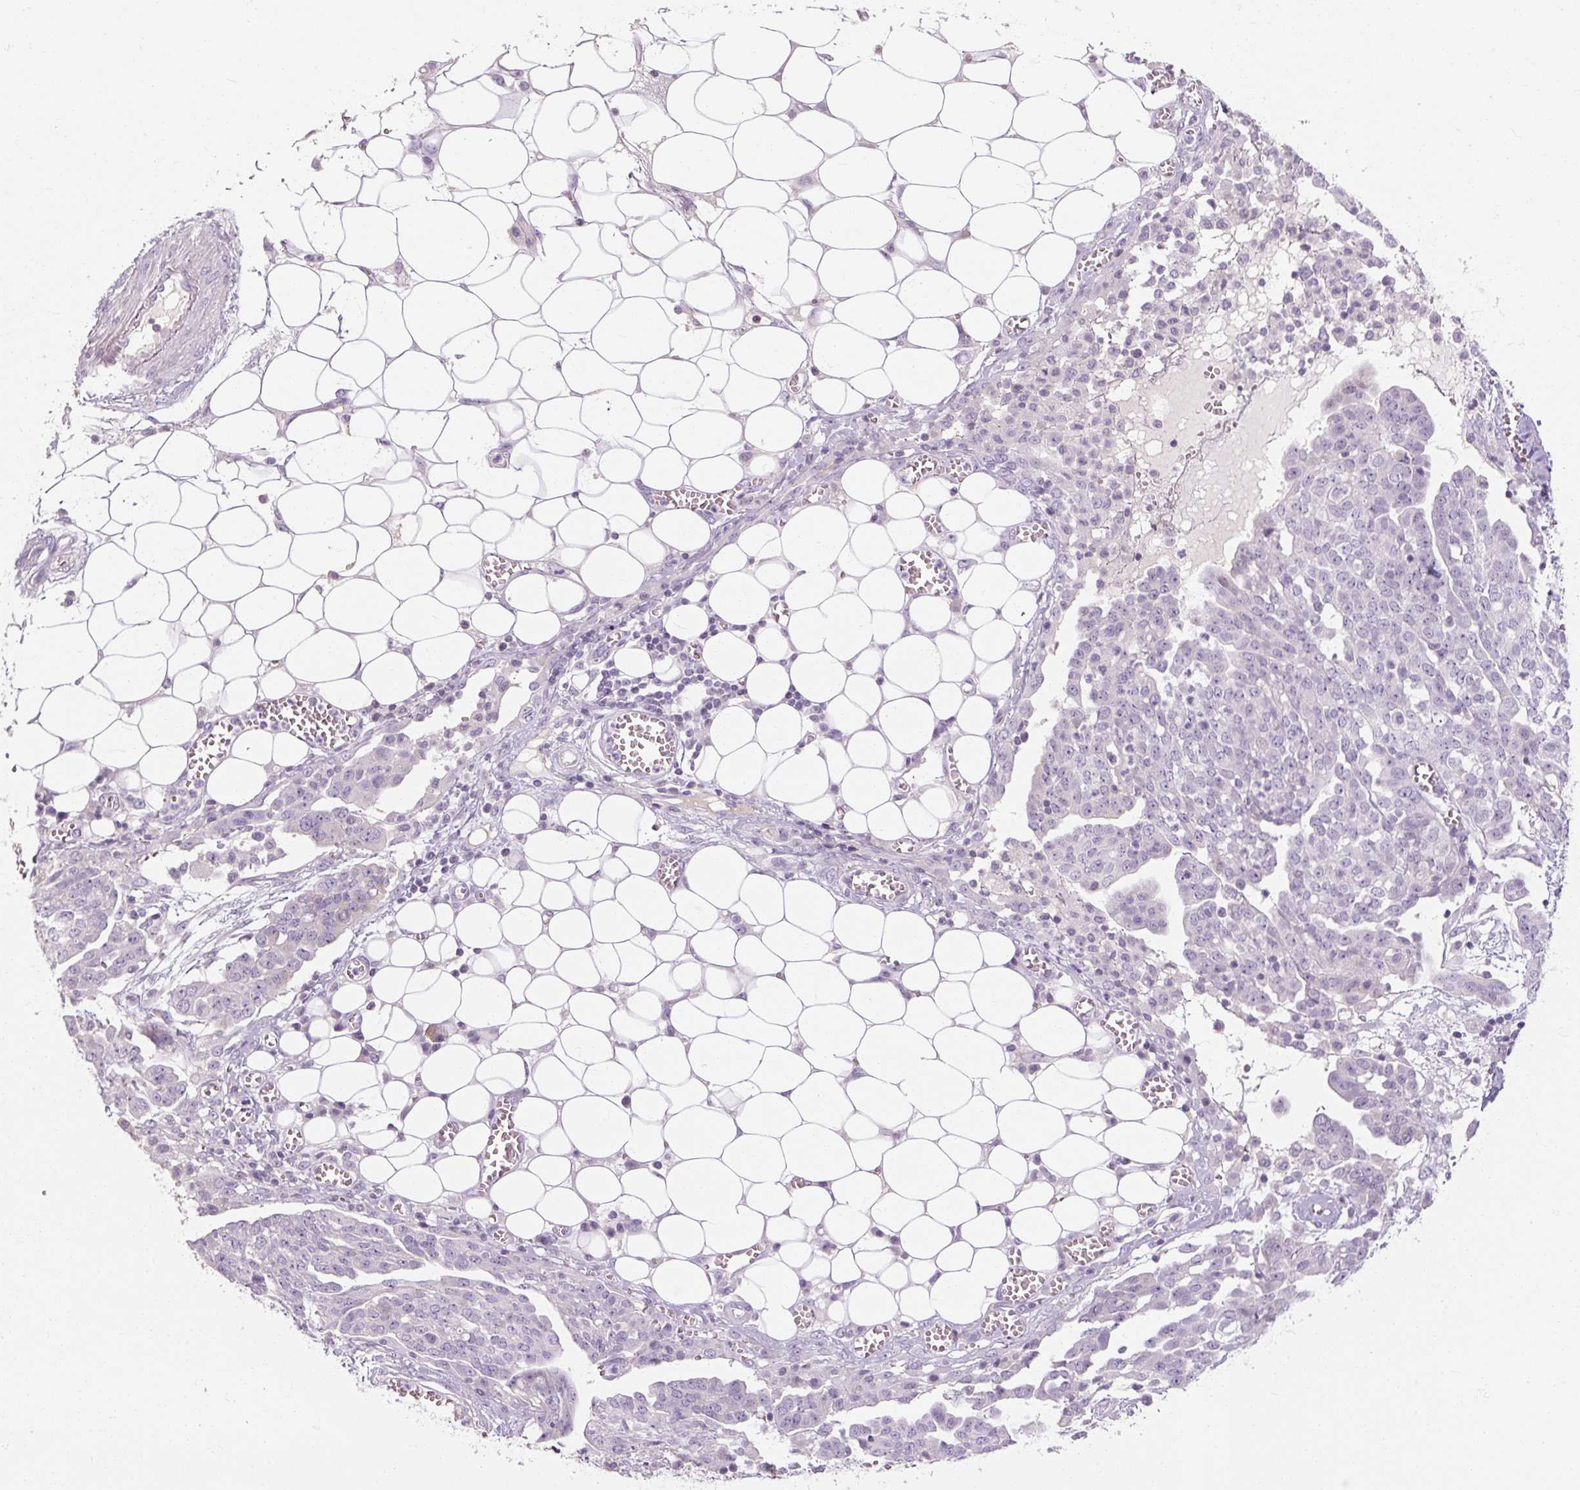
{"staining": {"intensity": "negative", "quantity": "none", "location": "none"}, "tissue": "ovarian cancer", "cell_type": "Tumor cells", "image_type": "cancer", "snomed": [{"axis": "morphology", "description": "Cystadenocarcinoma, serous, NOS"}, {"axis": "topography", "description": "Soft tissue"}, {"axis": "topography", "description": "Ovary"}], "caption": "Human ovarian serous cystadenocarcinoma stained for a protein using immunohistochemistry demonstrates no expression in tumor cells.", "gene": "NFE2L3", "patient": {"sex": "female", "age": 57}}